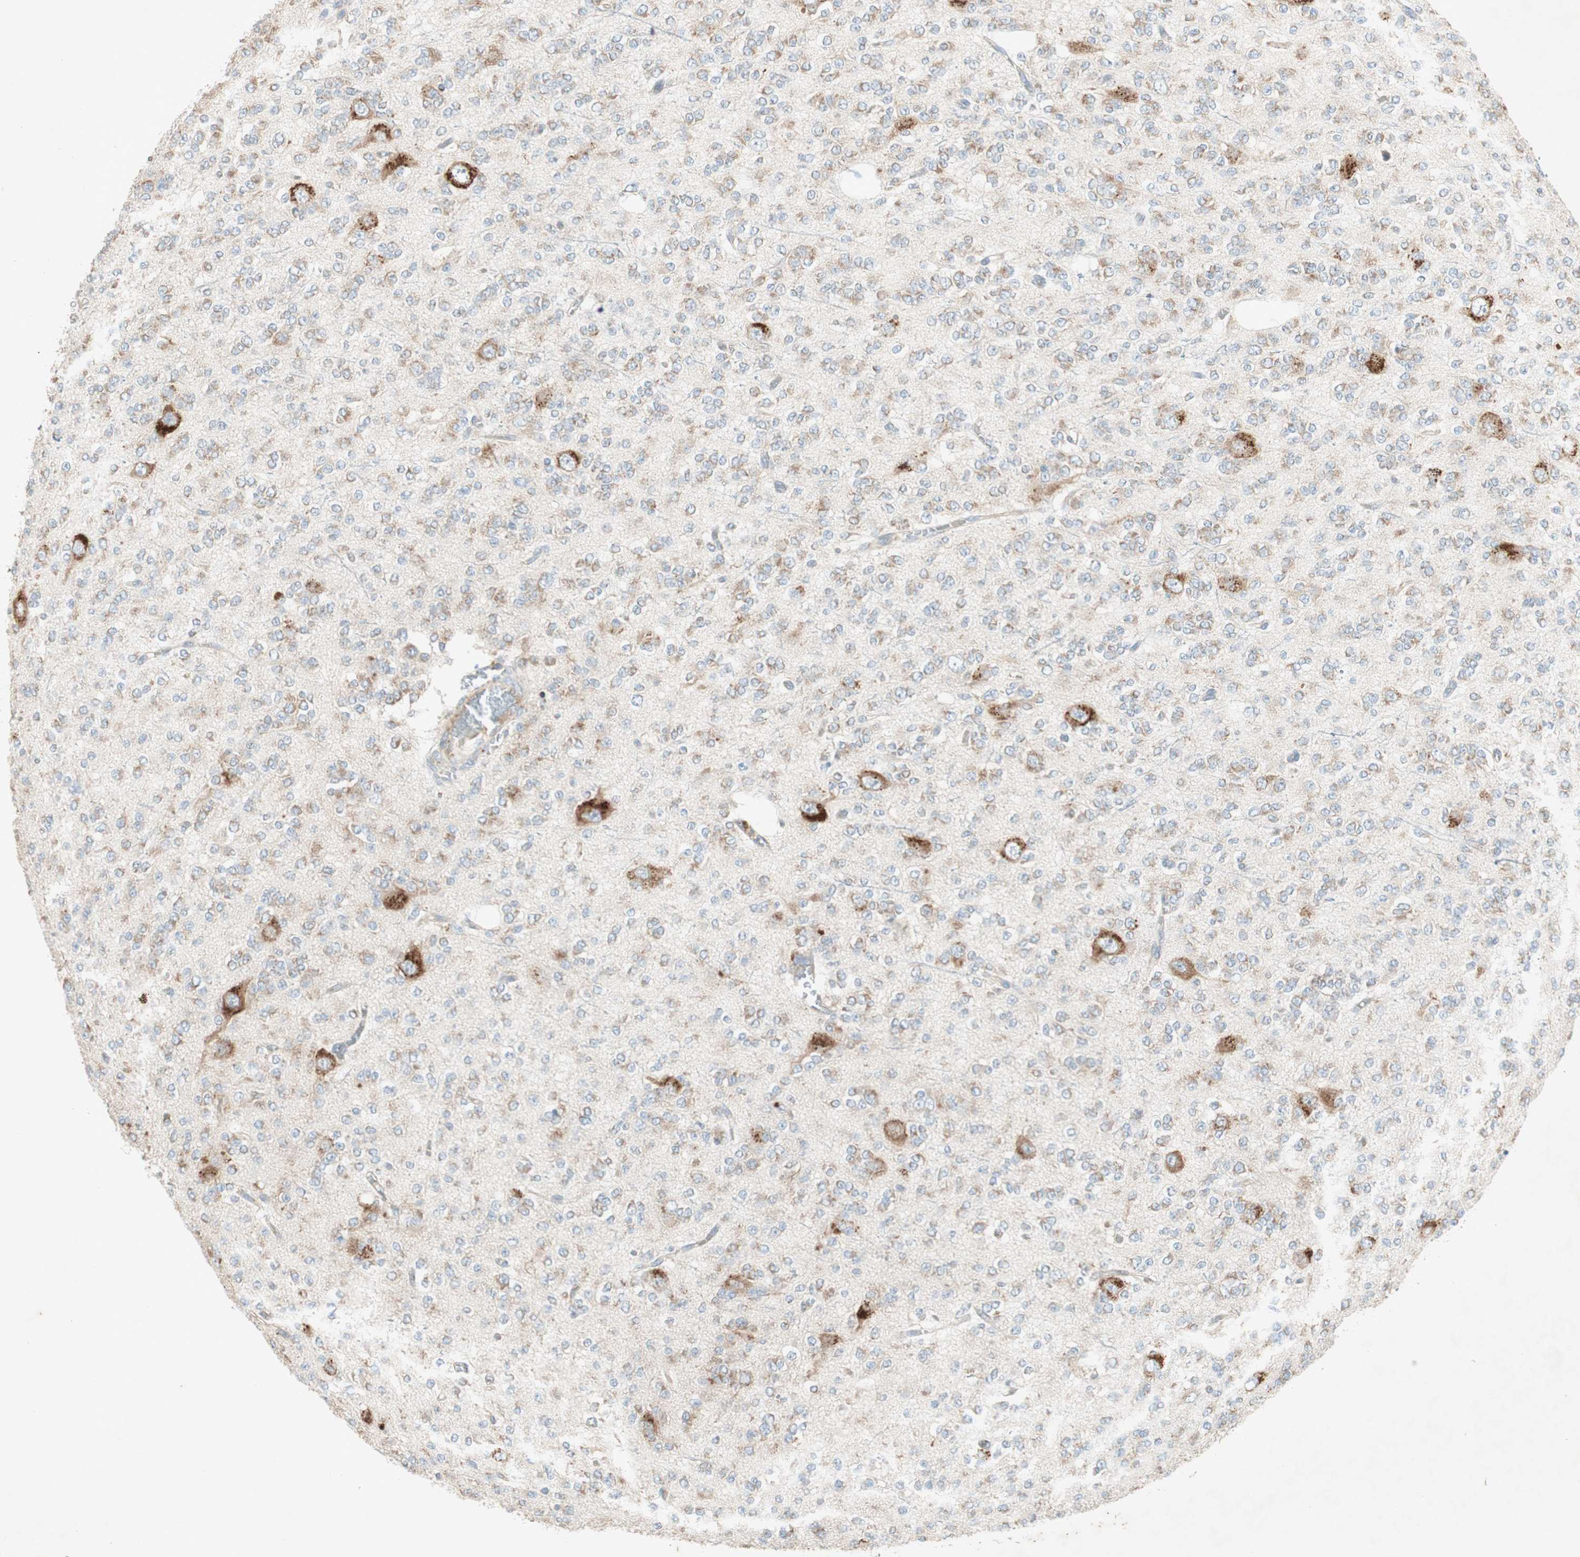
{"staining": {"intensity": "weak", "quantity": ">75%", "location": "cytoplasmic/membranous"}, "tissue": "glioma", "cell_type": "Tumor cells", "image_type": "cancer", "snomed": [{"axis": "morphology", "description": "Glioma, malignant, Low grade"}, {"axis": "topography", "description": "Brain"}], "caption": "A brown stain shows weak cytoplasmic/membranous staining of a protein in malignant glioma (low-grade) tumor cells.", "gene": "RPL23", "patient": {"sex": "male", "age": 38}}